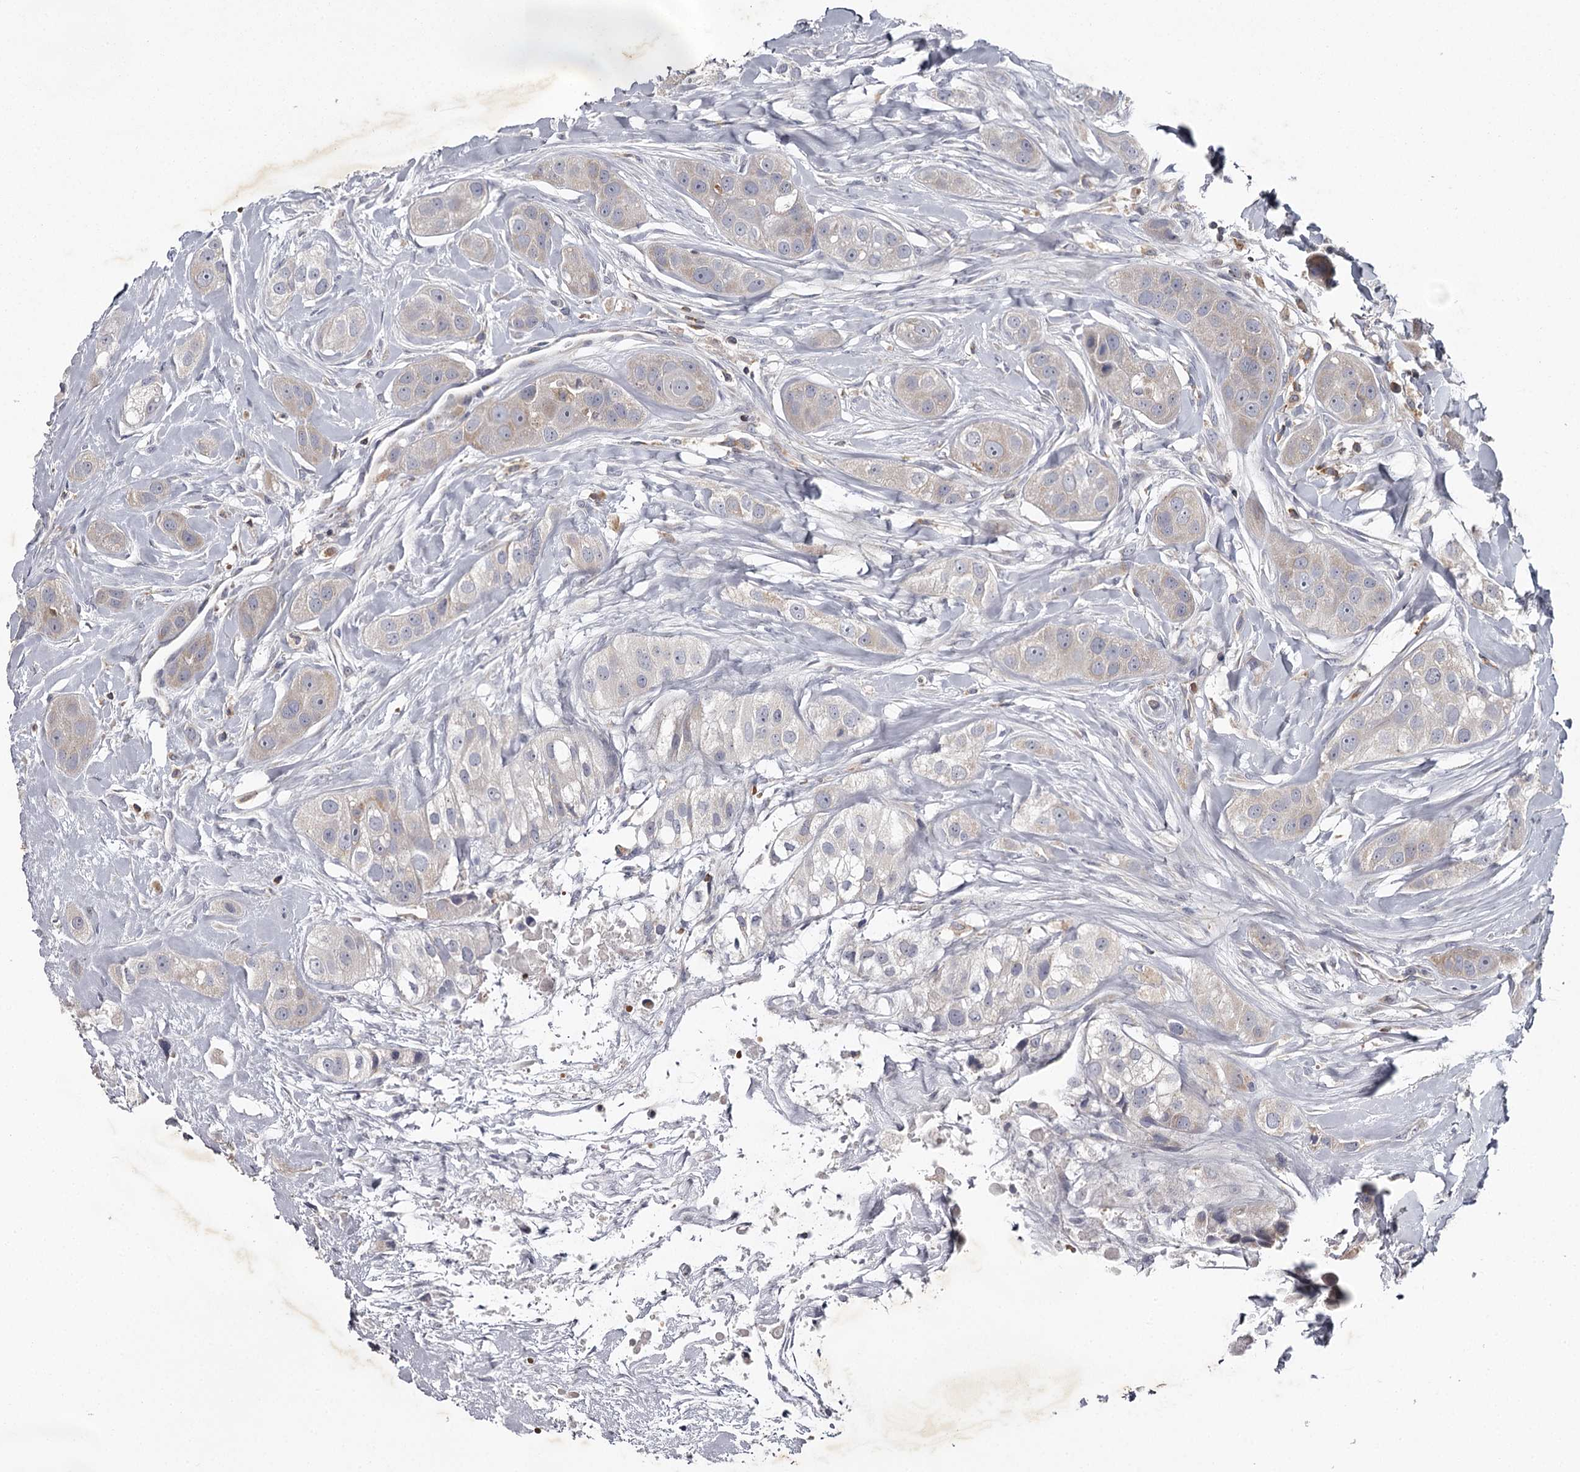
{"staining": {"intensity": "weak", "quantity": ">75%", "location": "cytoplasmic/membranous"}, "tissue": "head and neck cancer", "cell_type": "Tumor cells", "image_type": "cancer", "snomed": [{"axis": "morphology", "description": "Normal tissue, NOS"}, {"axis": "morphology", "description": "Squamous cell carcinoma, NOS"}, {"axis": "topography", "description": "Skeletal muscle"}, {"axis": "topography", "description": "Head-Neck"}], "caption": "Protein expression analysis of human head and neck squamous cell carcinoma reveals weak cytoplasmic/membranous staining in about >75% of tumor cells.", "gene": "RASSF6", "patient": {"sex": "male", "age": 51}}